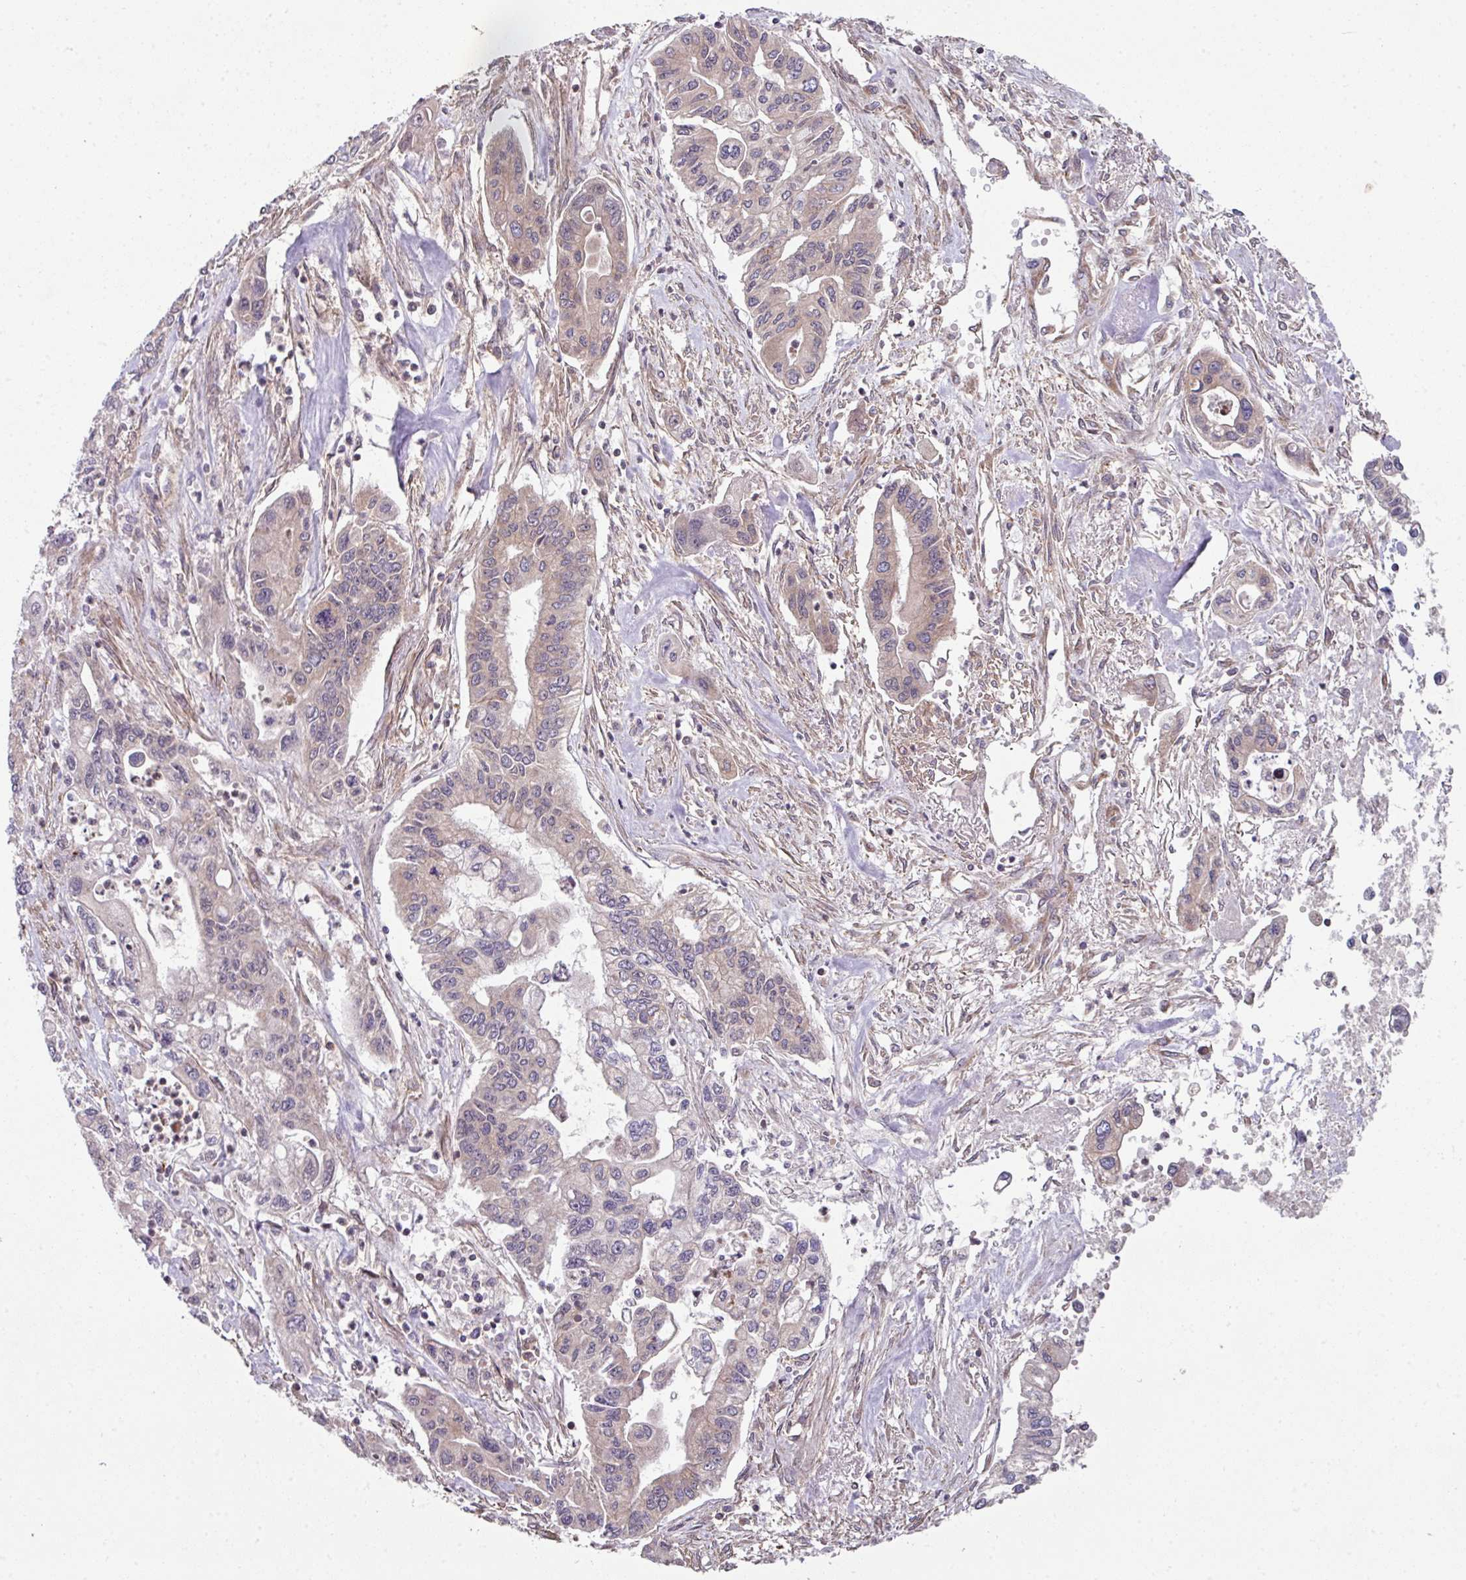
{"staining": {"intensity": "negative", "quantity": "none", "location": "none"}, "tissue": "pancreatic cancer", "cell_type": "Tumor cells", "image_type": "cancer", "snomed": [{"axis": "morphology", "description": "Adenocarcinoma, NOS"}, {"axis": "topography", "description": "Pancreas"}], "caption": "Immunohistochemistry (IHC) of human pancreatic adenocarcinoma shows no expression in tumor cells.", "gene": "CAMLG", "patient": {"sex": "male", "age": 62}}